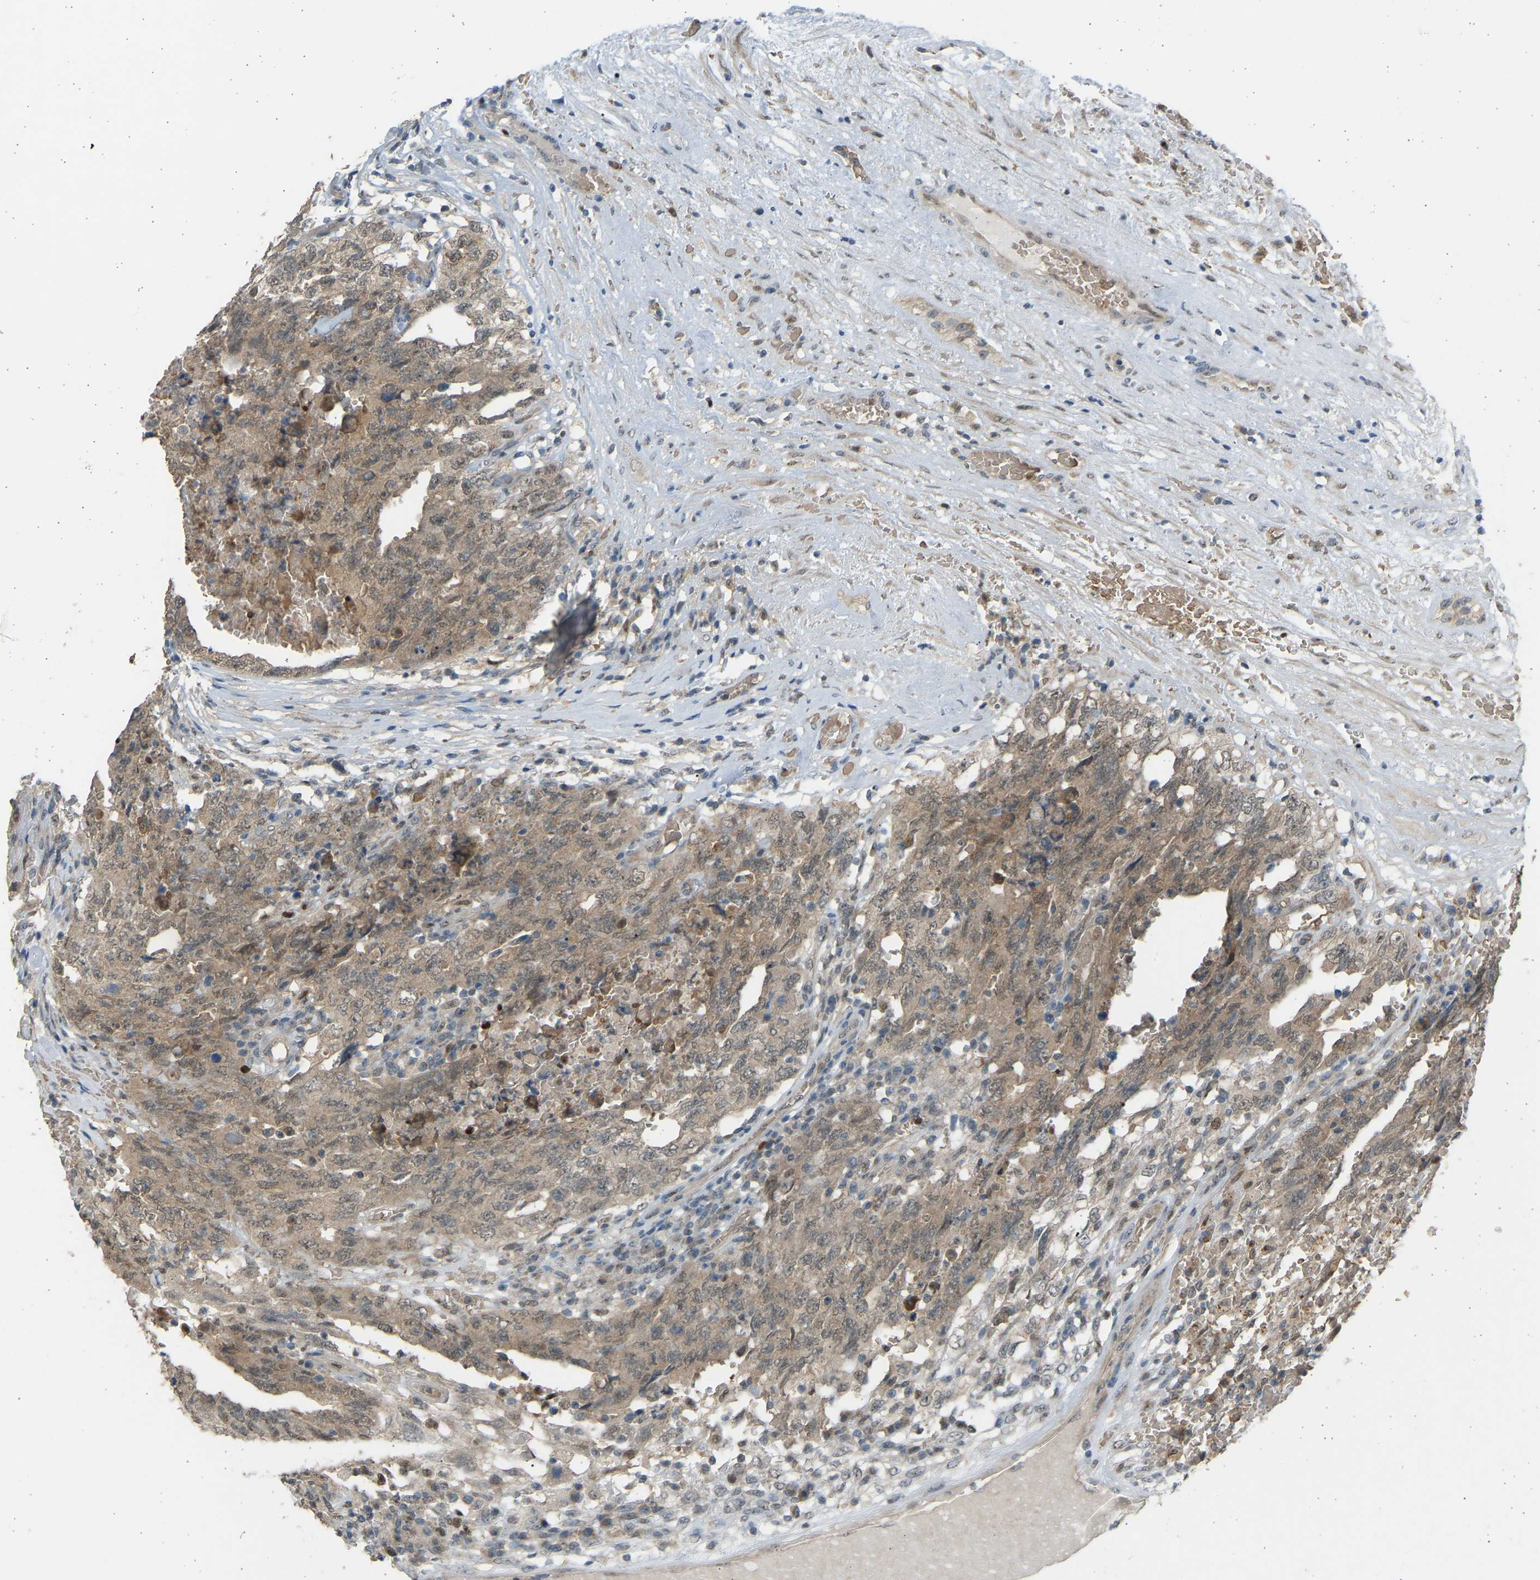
{"staining": {"intensity": "weak", "quantity": "<25%", "location": "cytoplasmic/membranous,nuclear"}, "tissue": "testis cancer", "cell_type": "Tumor cells", "image_type": "cancer", "snomed": [{"axis": "morphology", "description": "Carcinoma, Embryonal, NOS"}, {"axis": "topography", "description": "Testis"}], "caption": "The image exhibits no significant staining in tumor cells of testis cancer (embryonal carcinoma).", "gene": "BIRC2", "patient": {"sex": "male", "age": 26}}